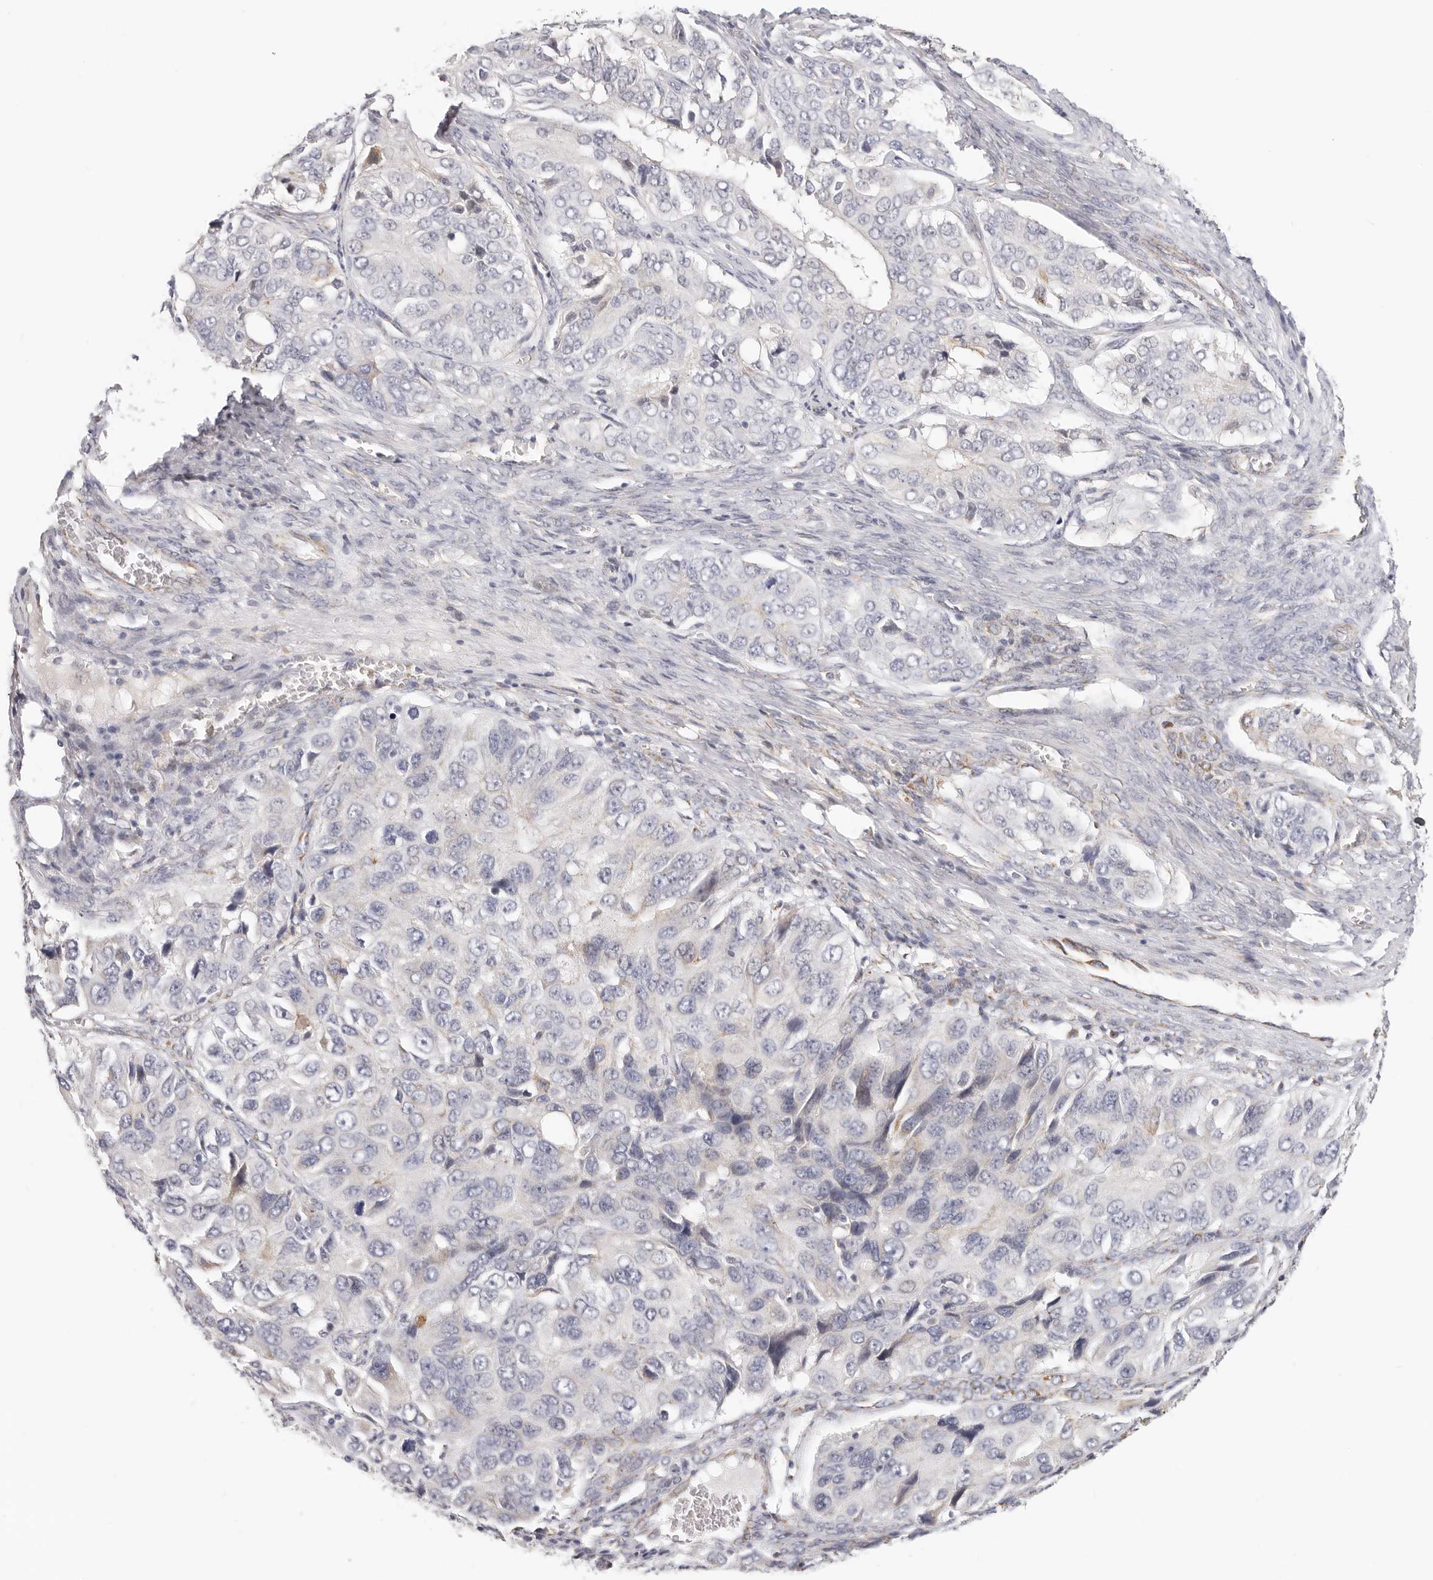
{"staining": {"intensity": "weak", "quantity": "<25%", "location": "cytoplasmic/membranous"}, "tissue": "ovarian cancer", "cell_type": "Tumor cells", "image_type": "cancer", "snomed": [{"axis": "morphology", "description": "Carcinoma, endometroid"}, {"axis": "topography", "description": "Ovary"}], "caption": "This is a photomicrograph of immunohistochemistry staining of endometroid carcinoma (ovarian), which shows no staining in tumor cells.", "gene": "AFDN", "patient": {"sex": "female", "age": 51}}